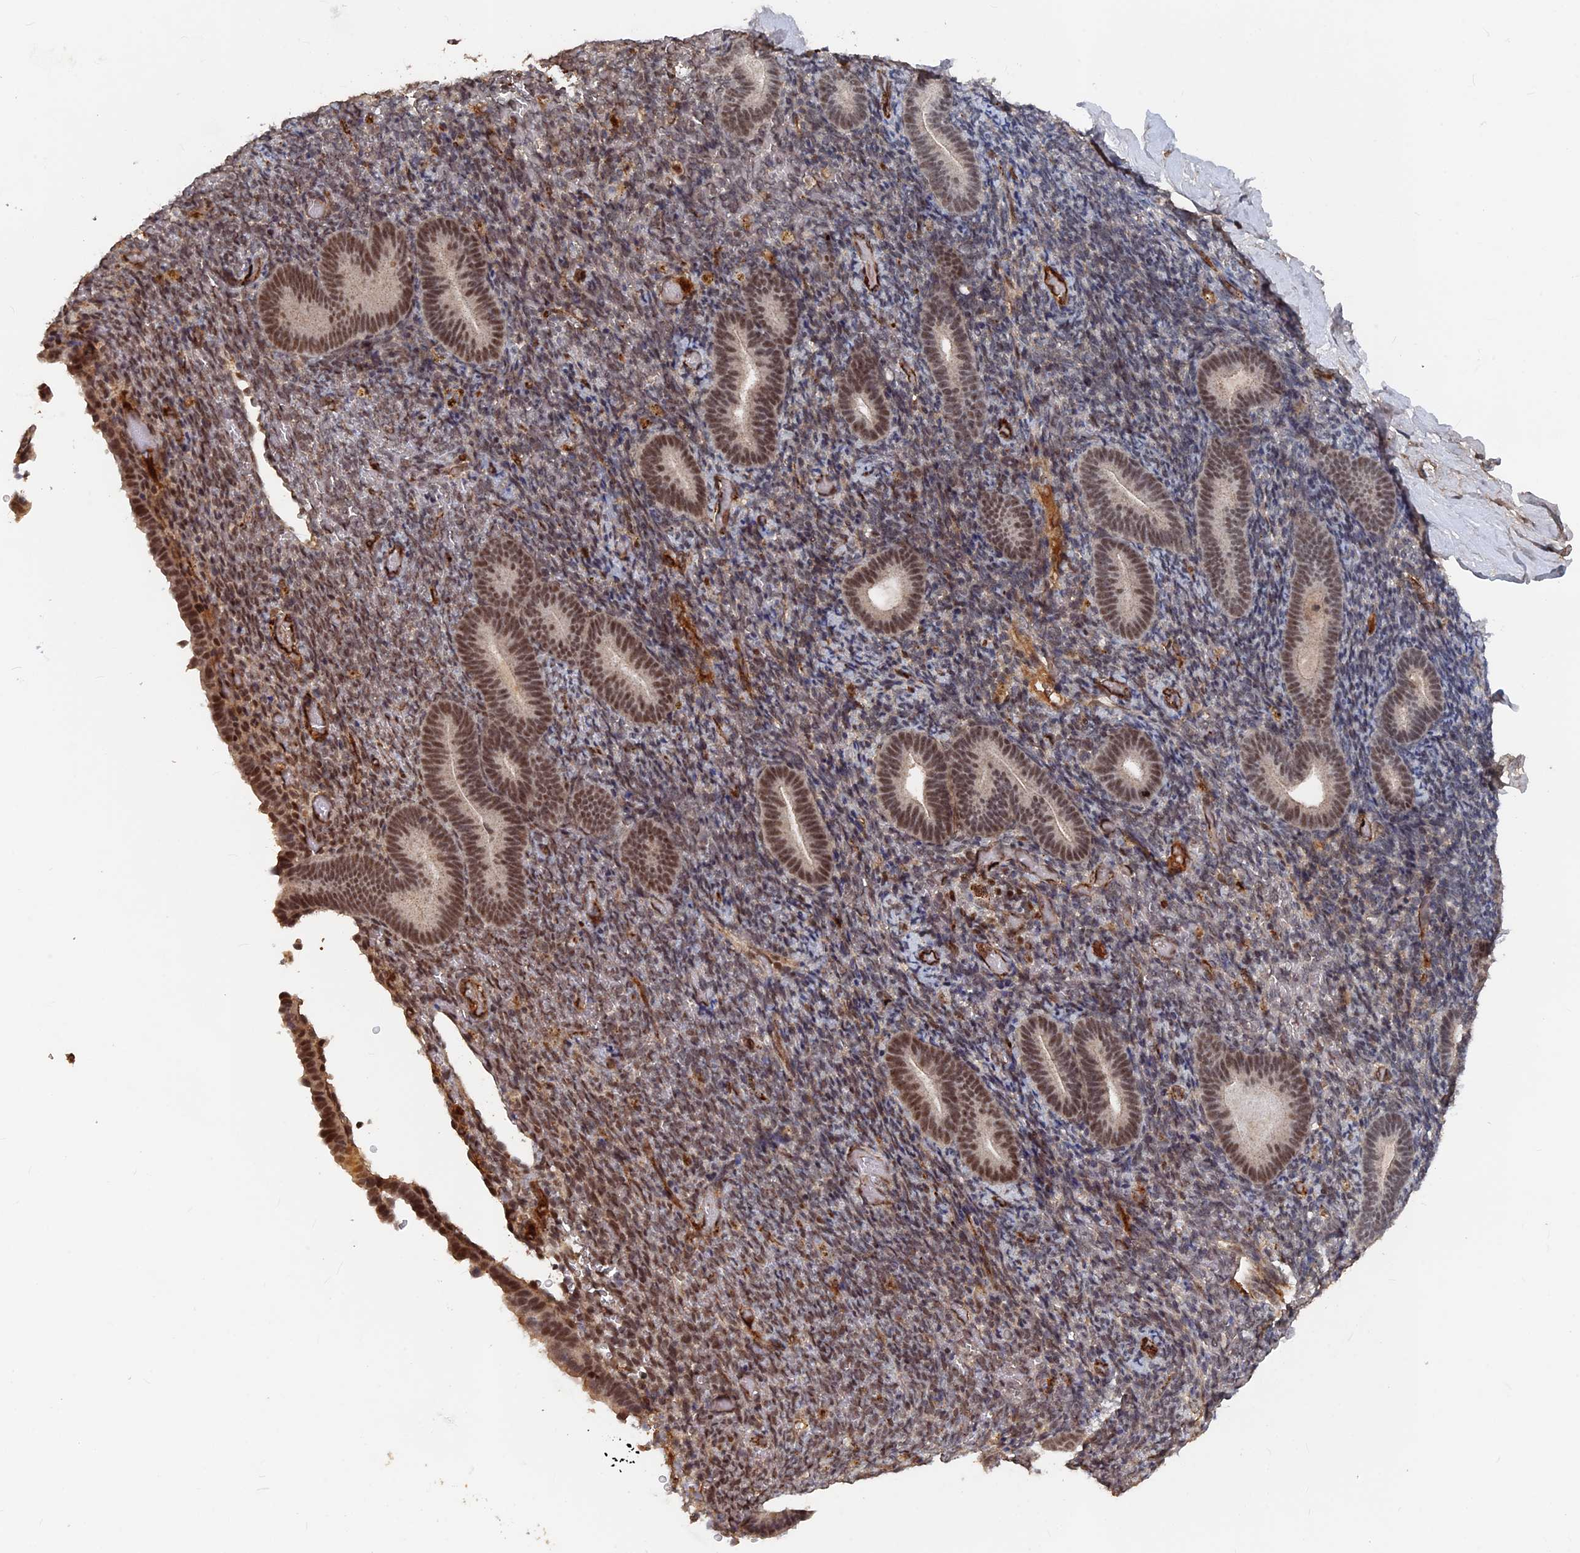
{"staining": {"intensity": "moderate", "quantity": "<25%", "location": "nuclear"}, "tissue": "endometrium", "cell_type": "Cells in endometrial stroma", "image_type": "normal", "snomed": [{"axis": "morphology", "description": "Normal tissue, NOS"}, {"axis": "topography", "description": "Endometrium"}], "caption": "DAB (3,3'-diaminobenzidine) immunohistochemical staining of unremarkable human endometrium demonstrates moderate nuclear protein expression in about <25% of cells in endometrial stroma. The staining was performed using DAB (3,3'-diaminobenzidine), with brown indicating positive protein expression. Nuclei are stained blue with hematoxylin.", "gene": "SH3D21", "patient": {"sex": "female", "age": 51}}